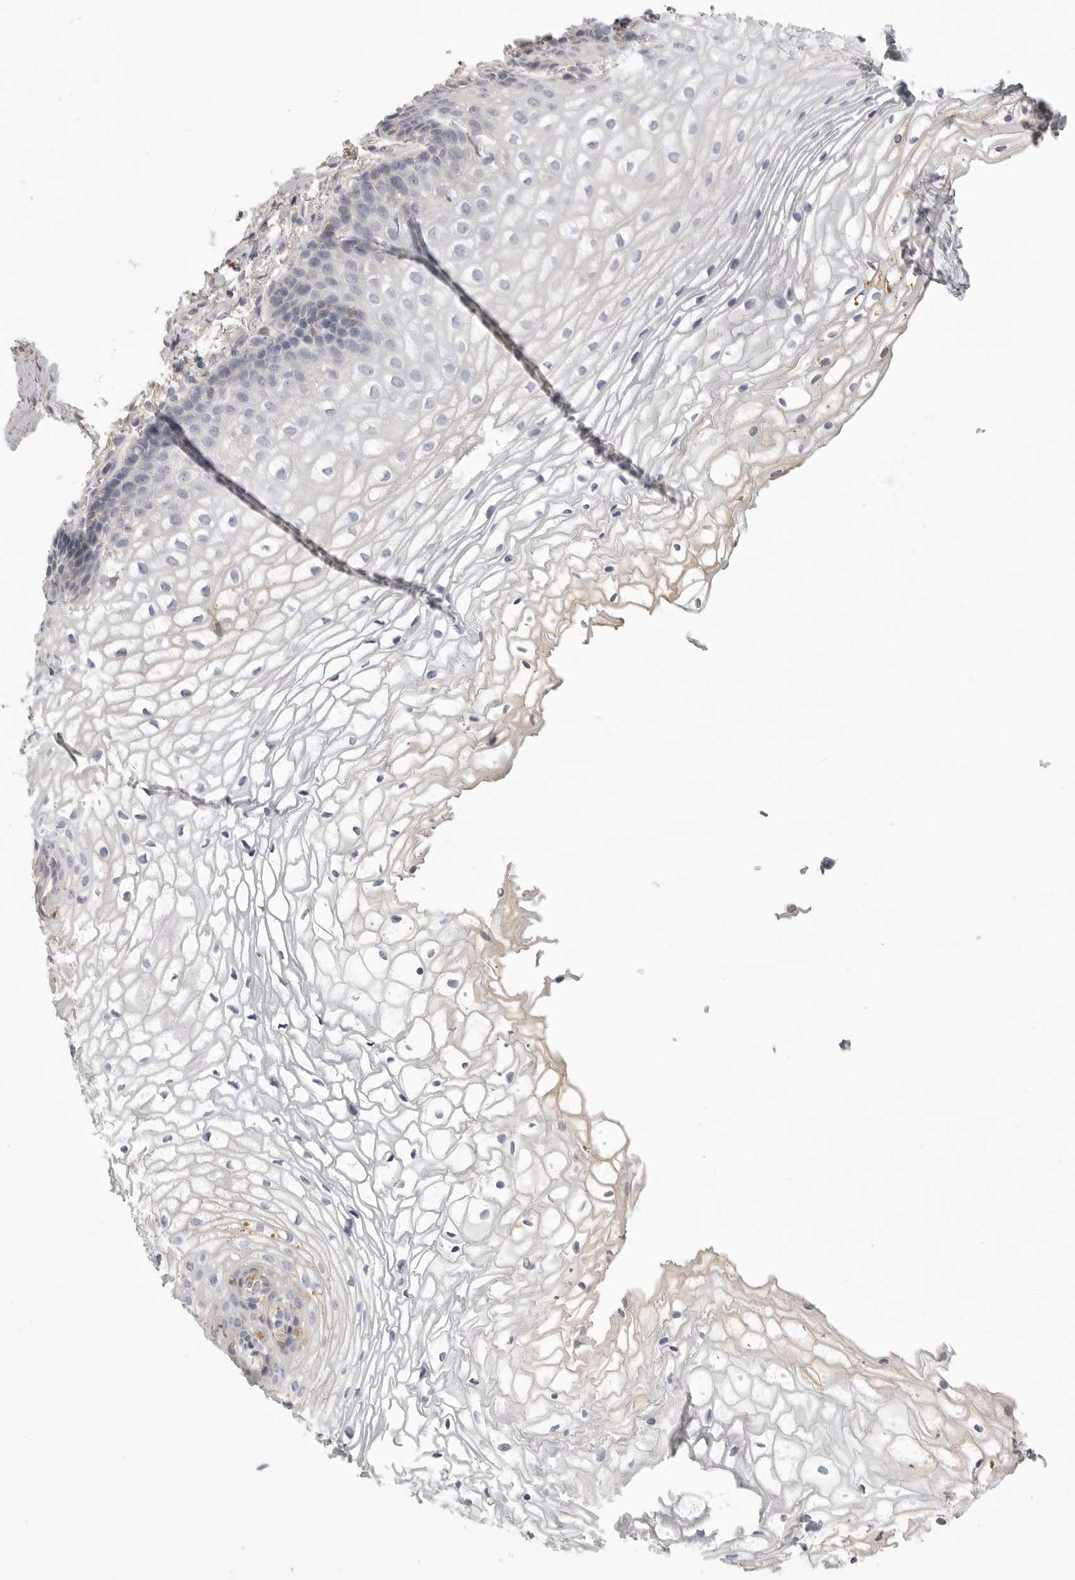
{"staining": {"intensity": "negative", "quantity": "none", "location": "none"}, "tissue": "vagina", "cell_type": "Squamous epithelial cells", "image_type": "normal", "snomed": [{"axis": "morphology", "description": "Normal tissue, NOS"}, {"axis": "topography", "description": "Vagina"}], "caption": "This is a image of immunohistochemistry (IHC) staining of benign vagina, which shows no expression in squamous epithelial cells. (DAB immunohistochemistry (IHC), high magnification).", "gene": "FKBP2", "patient": {"sex": "female", "age": 60}}